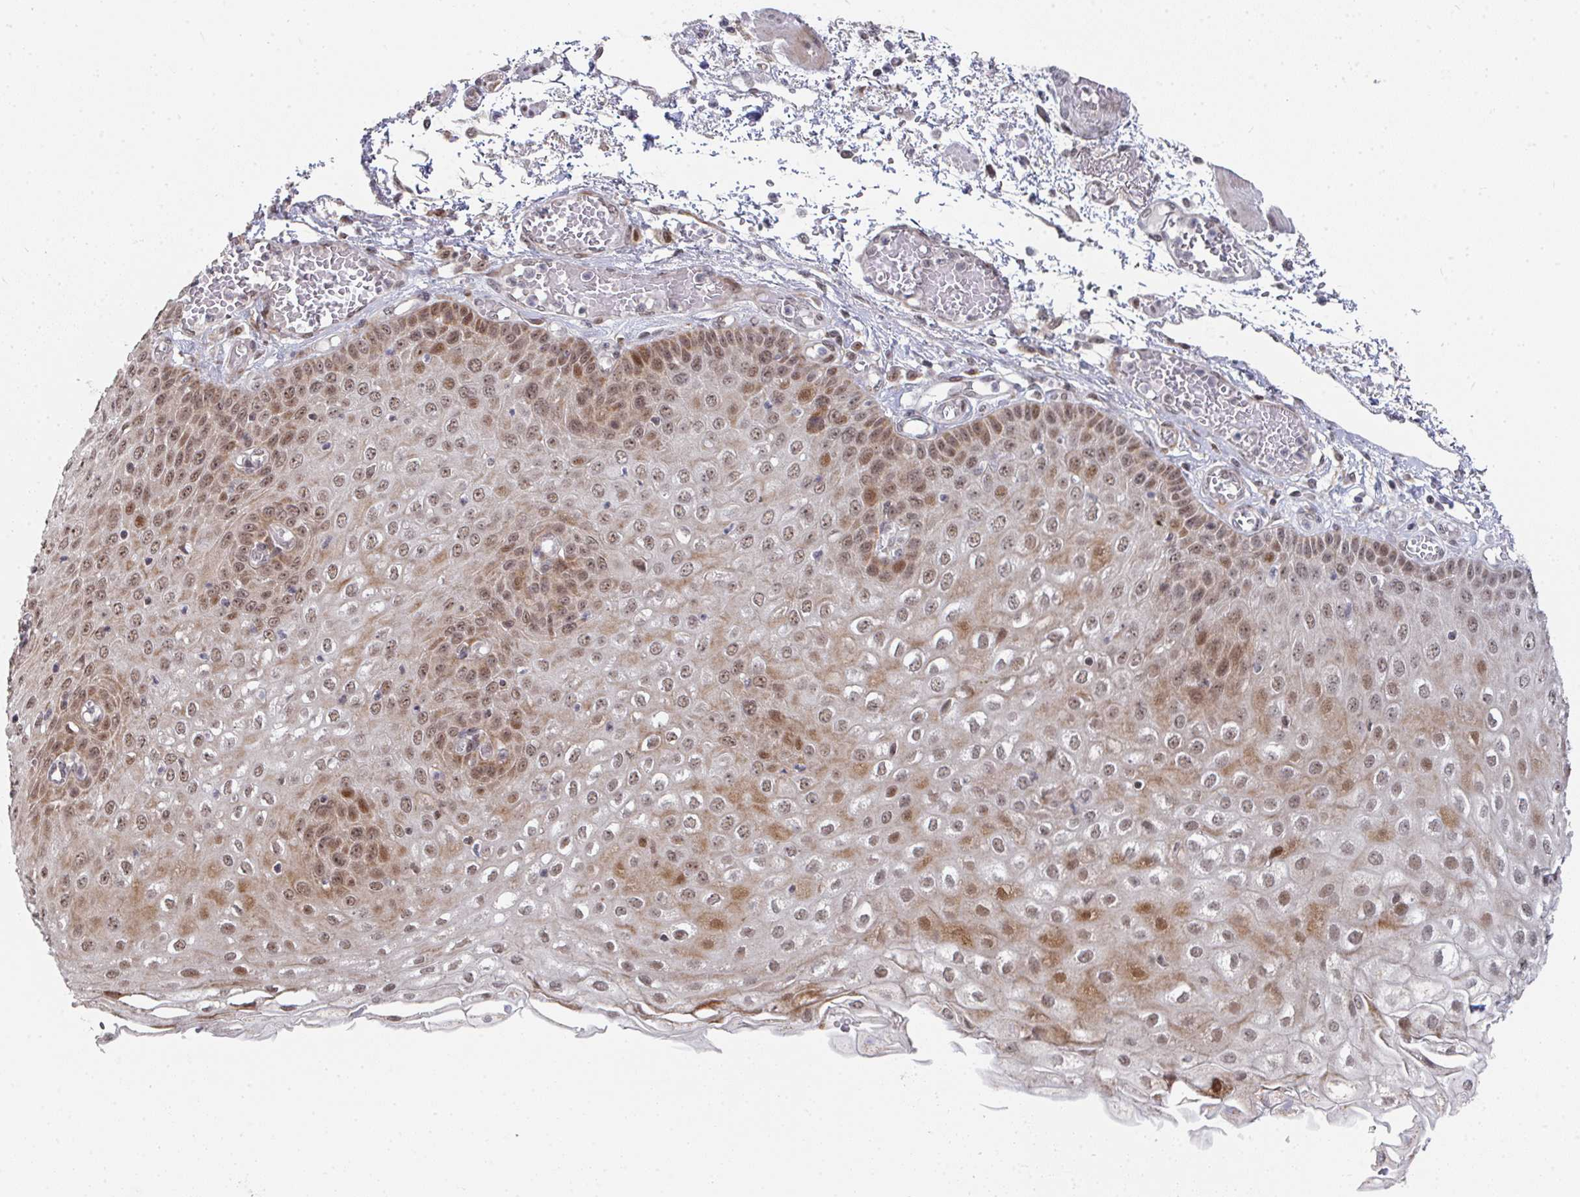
{"staining": {"intensity": "moderate", "quantity": ">75%", "location": "cytoplasmic/membranous,nuclear"}, "tissue": "esophagus", "cell_type": "Squamous epithelial cells", "image_type": "normal", "snomed": [{"axis": "morphology", "description": "Normal tissue, NOS"}, {"axis": "morphology", "description": "Adenocarcinoma, NOS"}, {"axis": "topography", "description": "Esophagus"}], "caption": "Esophagus stained with DAB (3,3'-diaminobenzidine) IHC displays medium levels of moderate cytoplasmic/membranous,nuclear expression in approximately >75% of squamous epithelial cells. Using DAB (brown) and hematoxylin (blue) stains, captured at high magnification using brightfield microscopy.", "gene": "RBBP5", "patient": {"sex": "male", "age": 81}}